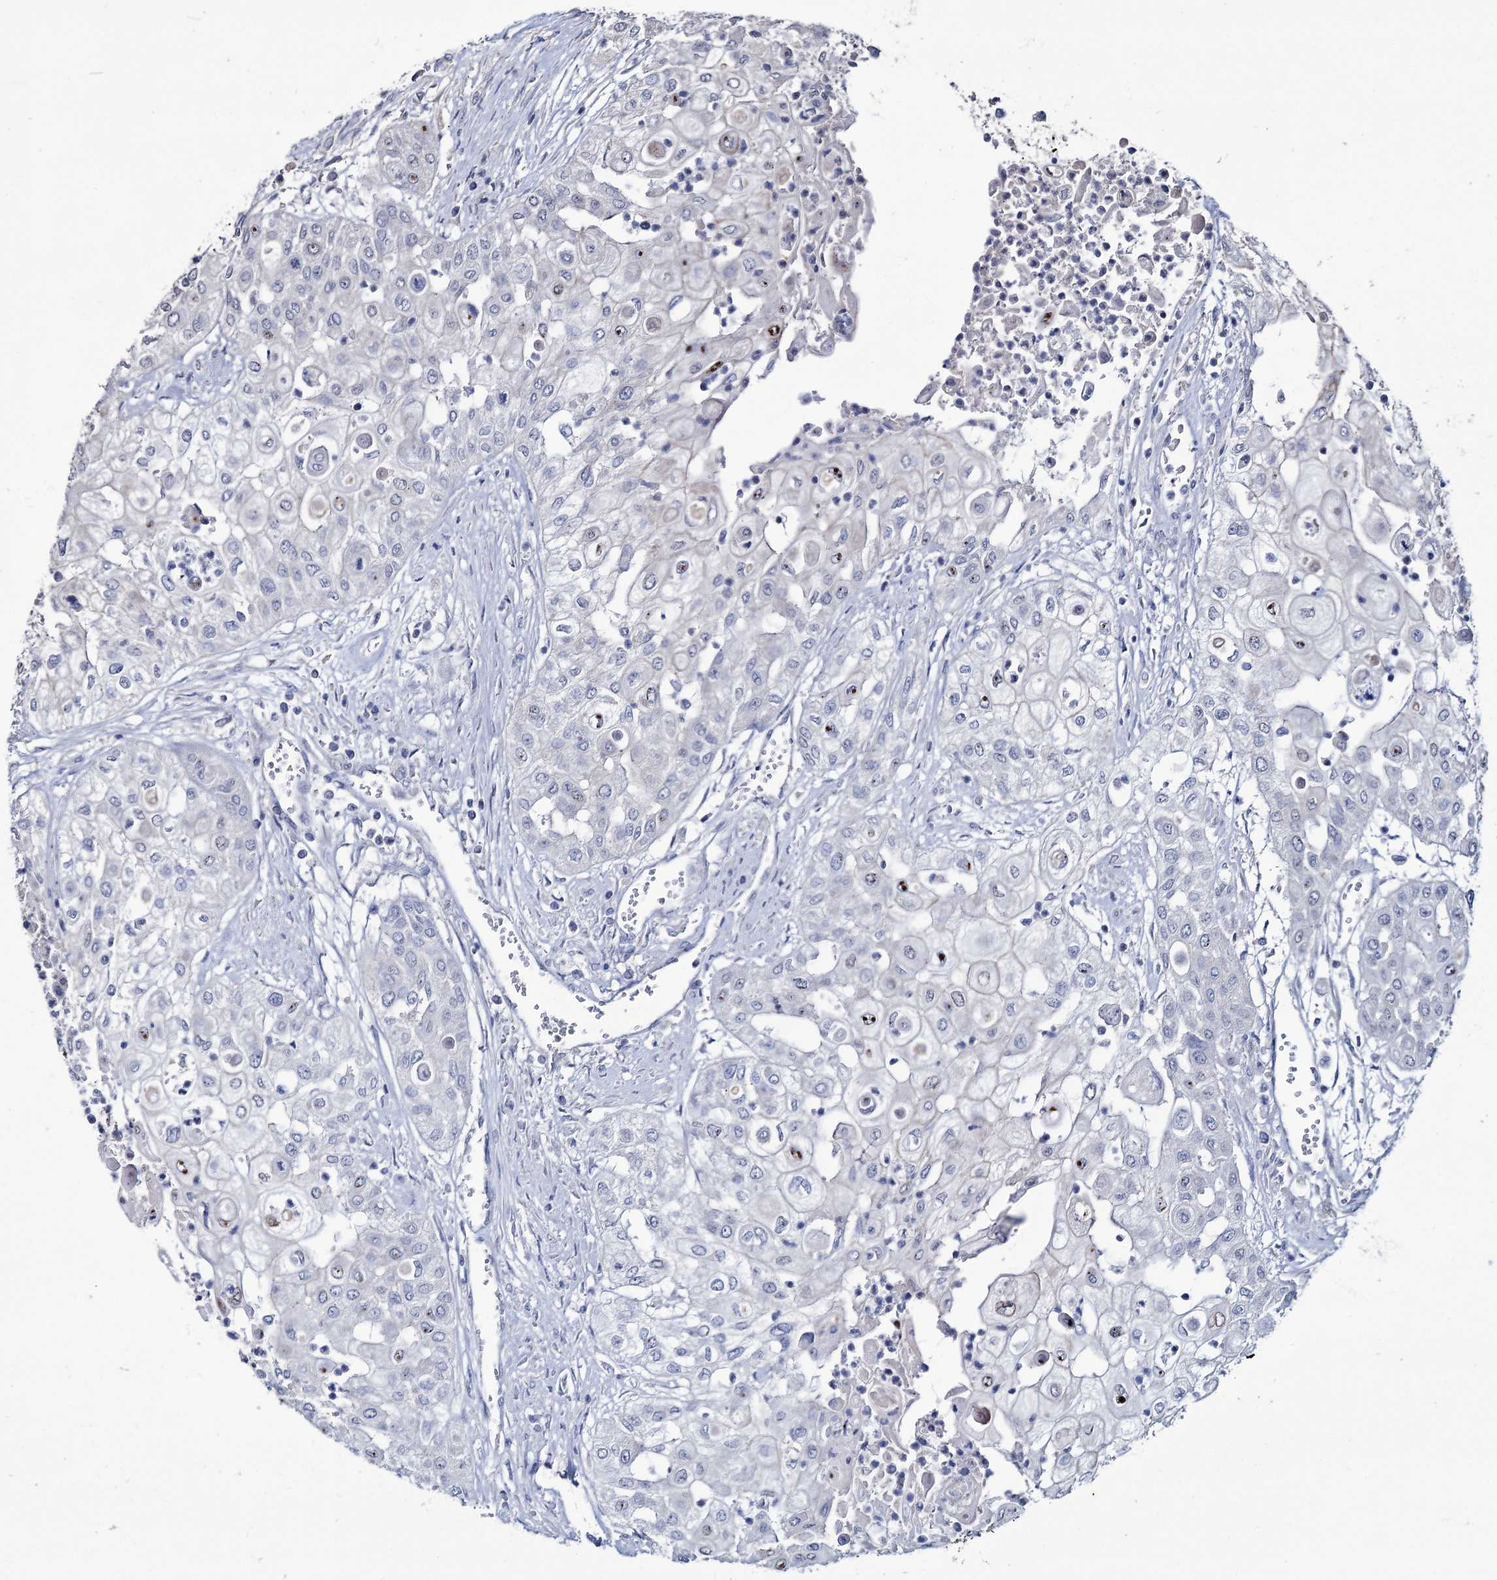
{"staining": {"intensity": "negative", "quantity": "none", "location": "none"}, "tissue": "urothelial cancer", "cell_type": "Tumor cells", "image_type": "cancer", "snomed": [{"axis": "morphology", "description": "Urothelial carcinoma, High grade"}, {"axis": "topography", "description": "Urinary bladder"}], "caption": "DAB (3,3'-diaminobenzidine) immunohistochemical staining of human urothelial cancer exhibits no significant expression in tumor cells.", "gene": "EPB41L5", "patient": {"sex": "female", "age": 79}}